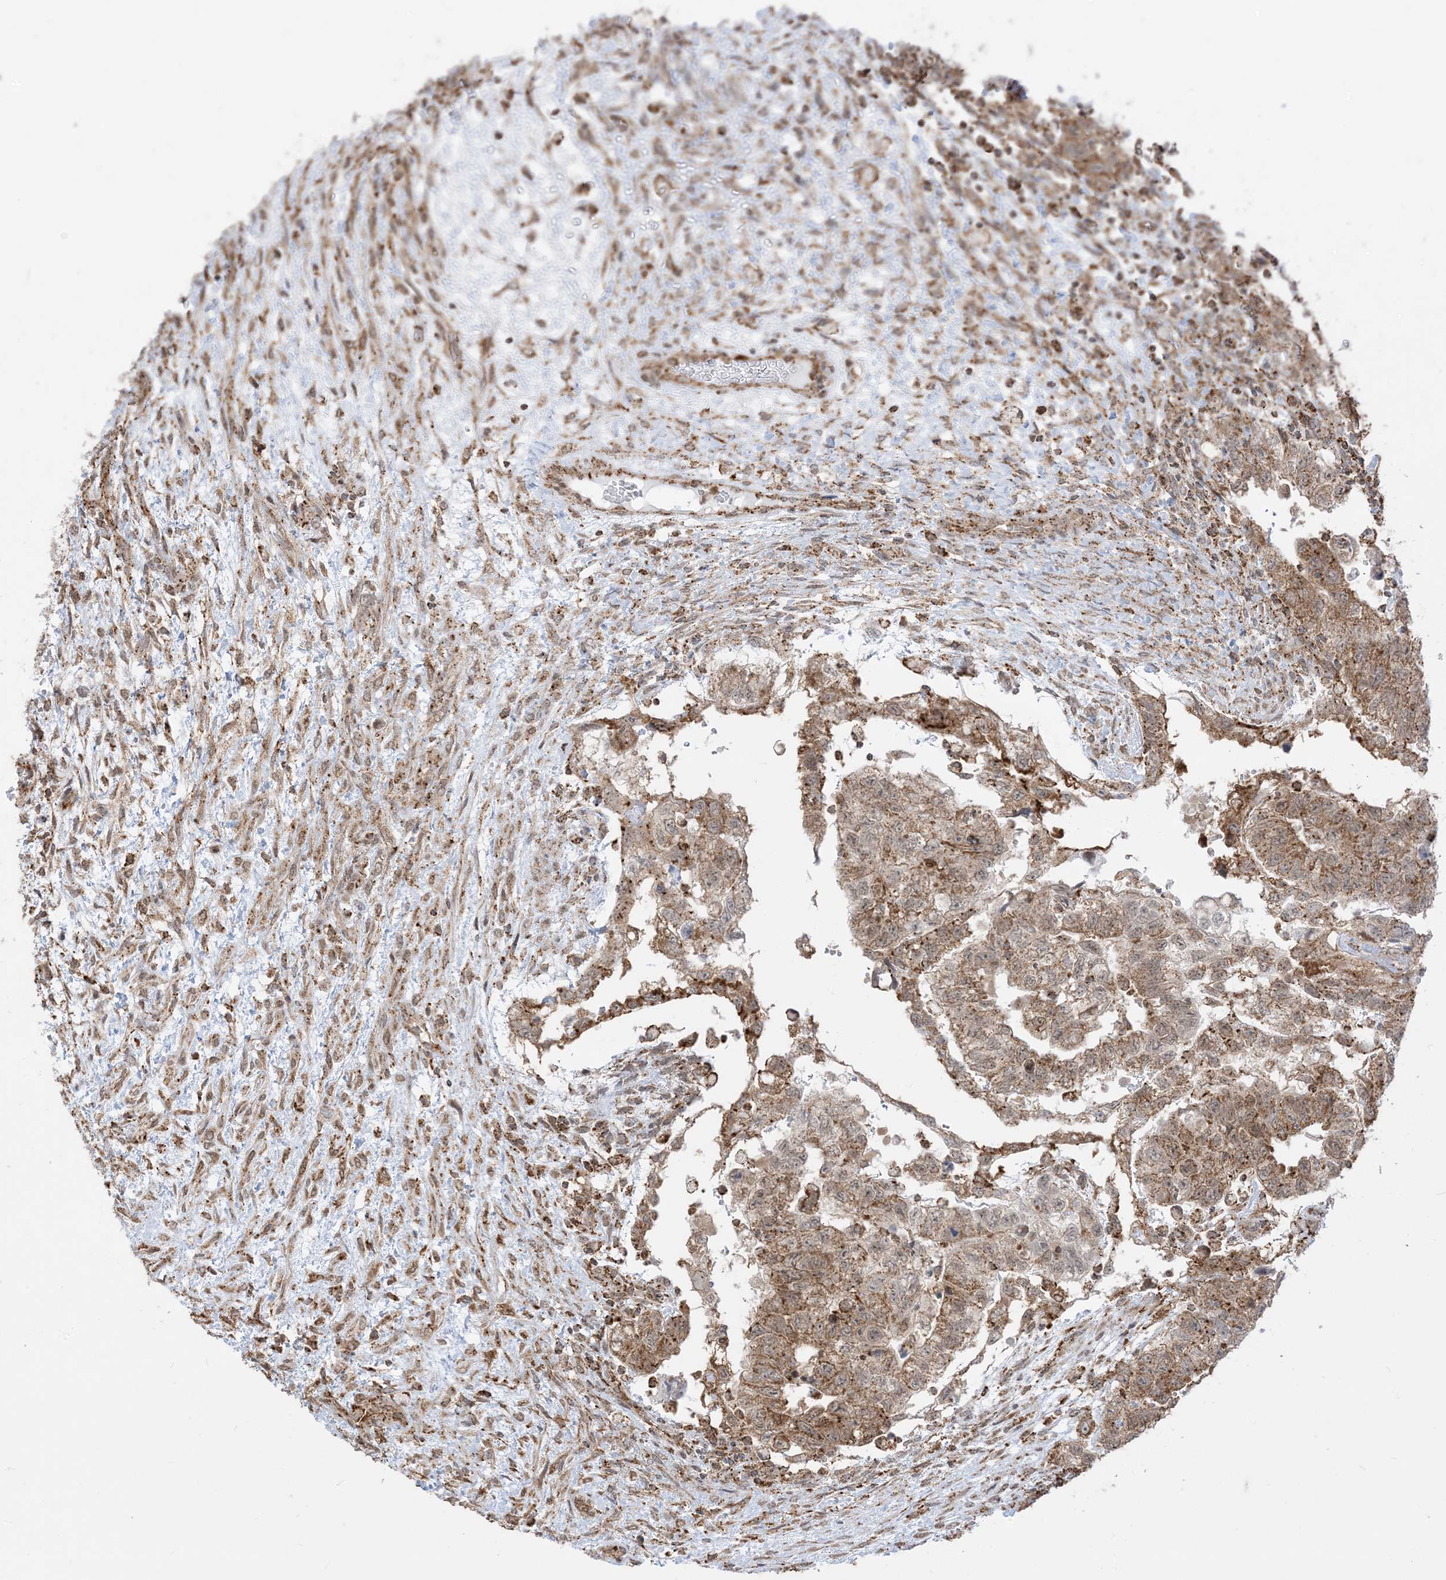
{"staining": {"intensity": "moderate", "quantity": ">75%", "location": "cytoplasmic/membranous"}, "tissue": "testis cancer", "cell_type": "Tumor cells", "image_type": "cancer", "snomed": [{"axis": "morphology", "description": "Carcinoma, Embryonal, NOS"}, {"axis": "topography", "description": "Testis"}], "caption": "Testis cancer tissue shows moderate cytoplasmic/membranous positivity in approximately >75% of tumor cells", "gene": "KANSL3", "patient": {"sex": "male", "age": 36}}